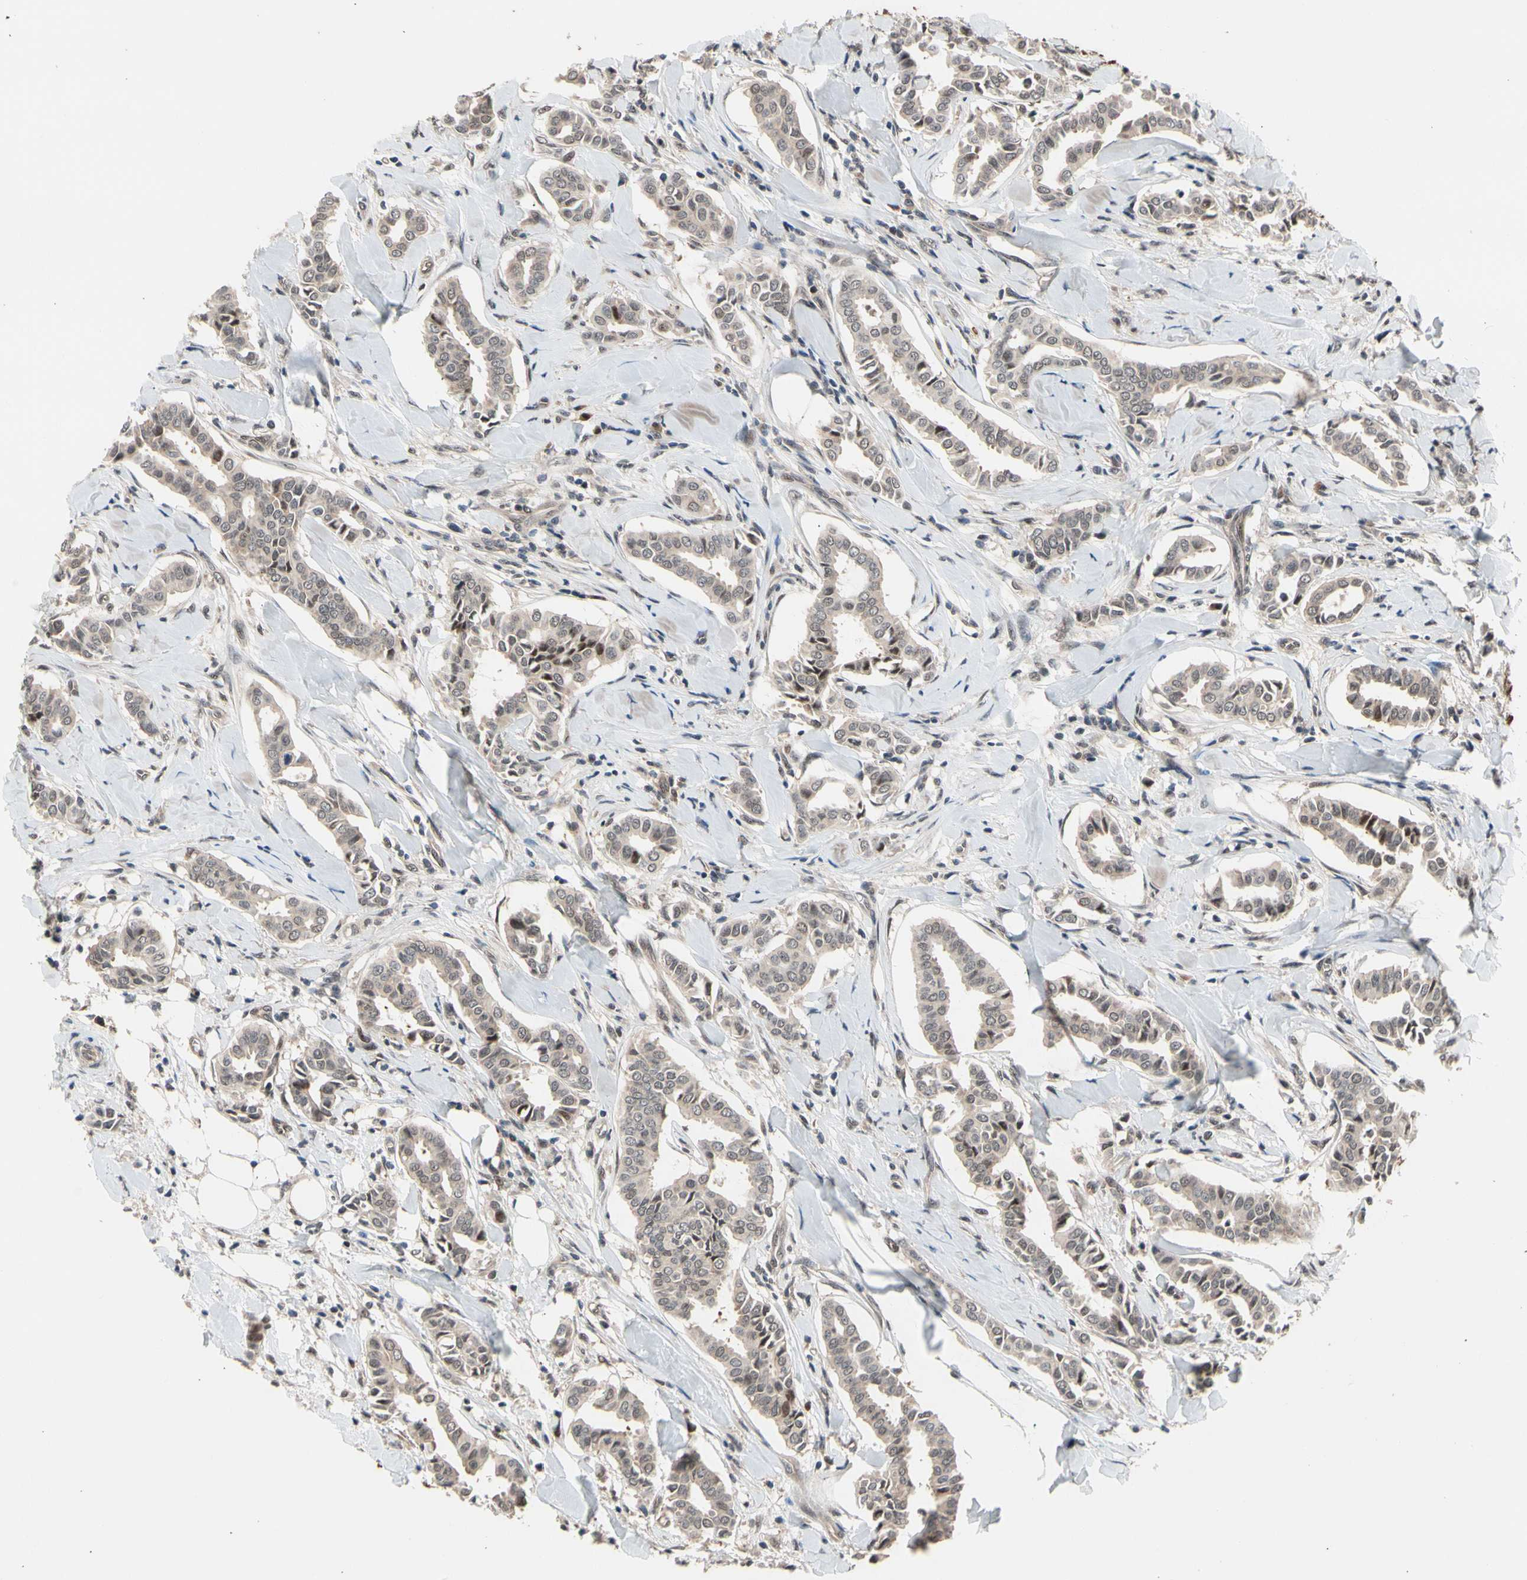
{"staining": {"intensity": "weak", "quantity": ">75%", "location": "cytoplasmic/membranous"}, "tissue": "head and neck cancer", "cell_type": "Tumor cells", "image_type": "cancer", "snomed": [{"axis": "morphology", "description": "Adenocarcinoma, NOS"}, {"axis": "topography", "description": "Salivary gland"}, {"axis": "topography", "description": "Head-Neck"}], "caption": "Immunohistochemistry (IHC) (DAB (3,3'-diaminobenzidine)) staining of head and neck adenocarcinoma displays weak cytoplasmic/membranous protein expression in approximately >75% of tumor cells.", "gene": "NGEF", "patient": {"sex": "female", "age": 59}}